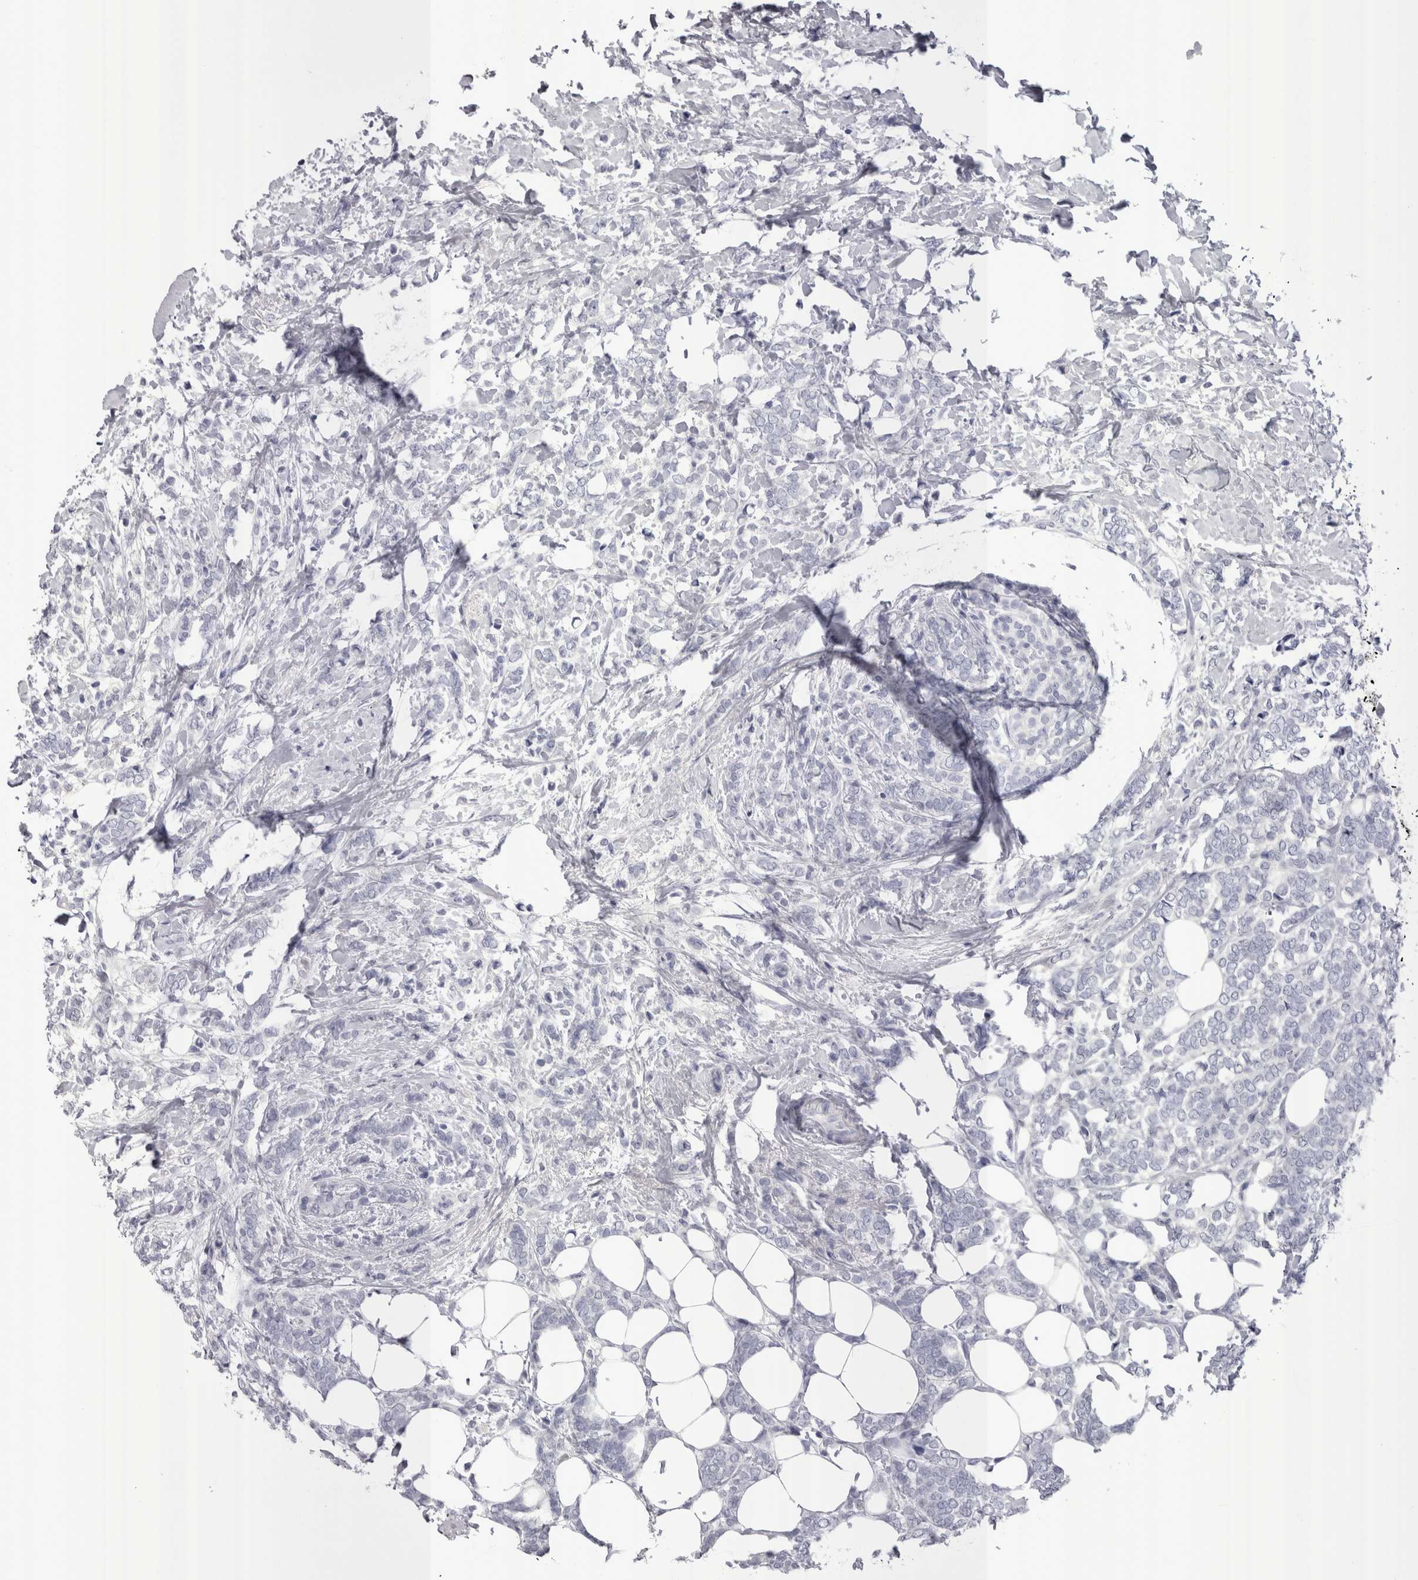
{"staining": {"intensity": "negative", "quantity": "none", "location": "none"}, "tissue": "breast cancer", "cell_type": "Tumor cells", "image_type": "cancer", "snomed": [{"axis": "morphology", "description": "Lobular carcinoma"}, {"axis": "topography", "description": "Breast"}], "caption": "Immunohistochemistry (IHC) image of neoplastic tissue: human lobular carcinoma (breast) stained with DAB exhibits no significant protein expression in tumor cells. (Brightfield microscopy of DAB immunohistochemistry (IHC) at high magnification).", "gene": "PWP2", "patient": {"sex": "female", "age": 50}}